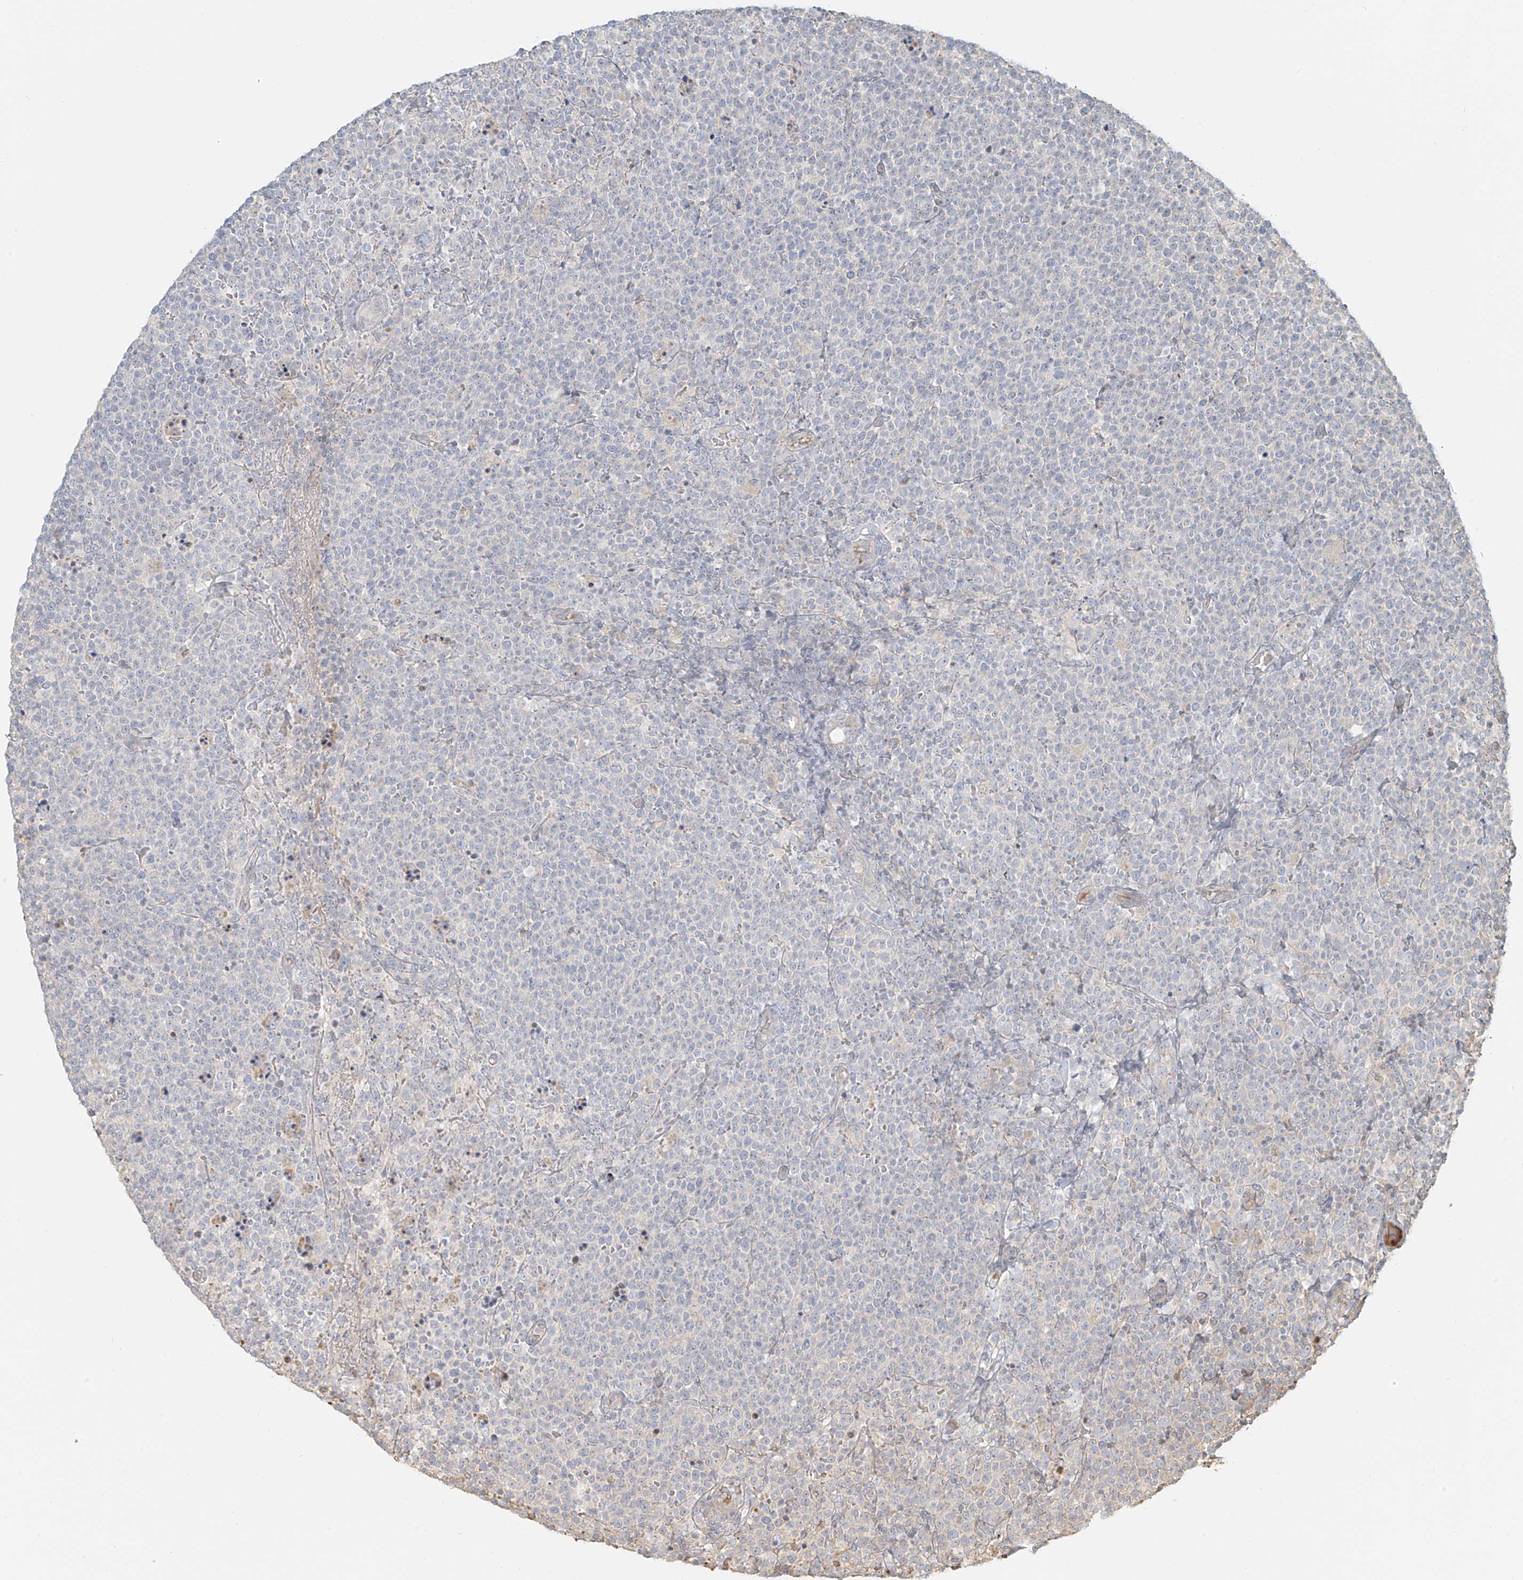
{"staining": {"intensity": "negative", "quantity": "none", "location": "none"}, "tissue": "lymphoma", "cell_type": "Tumor cells", "image_type": "cancer", "snomed": [{"axis": "morphology", "description": "Malignant lymphoma, non-Hodgkin's type, High grade"}, {"axis": "topography", "description": "Lymph node"}], "caption": "Lymphoma was stained to show a protein in brown. There is no significant staining in tumor cells.", "gene": "UPK1B", "patient": {"sex": "male", "age": 61}}